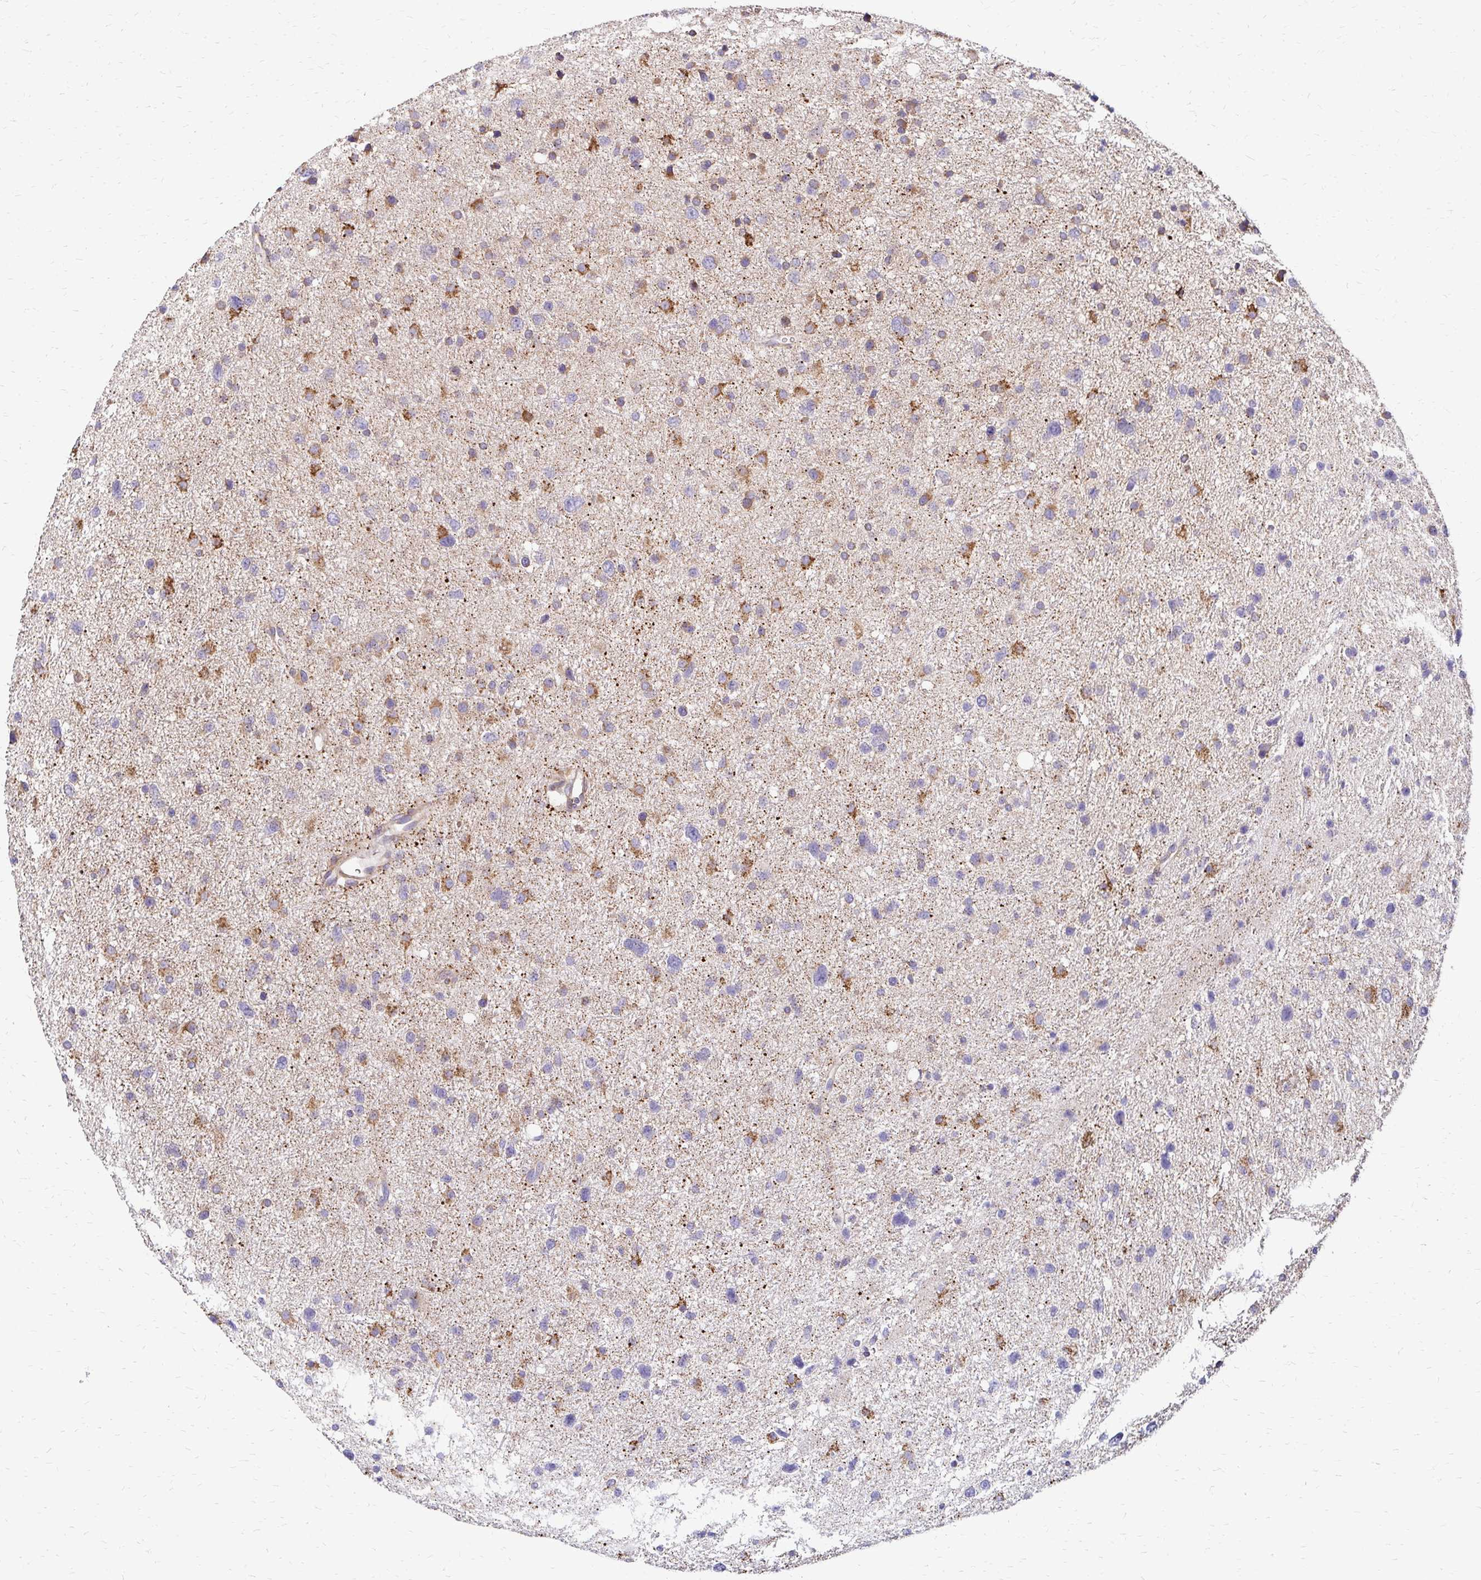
{"staining": {"intensity": "moderate", "quantity": "<25%", "location": "cytoplasmic/membranous"}, "tissue": "glioma", "cell_type": "Tumor cells", "image_type": "cancer", "snomed": [{"axis": "morphology", "description": "Glioma, malignant, Low grade"}, {"axis": "topography", "description": "Brain"}], "caption": "Immunohistochemical staining of glioma shows moderate cytoplasmic/membranous protein staining in approximately <25% of tumor cells.", "gene": "IDUA", "patient": {"sex": "female", "age": 55}}